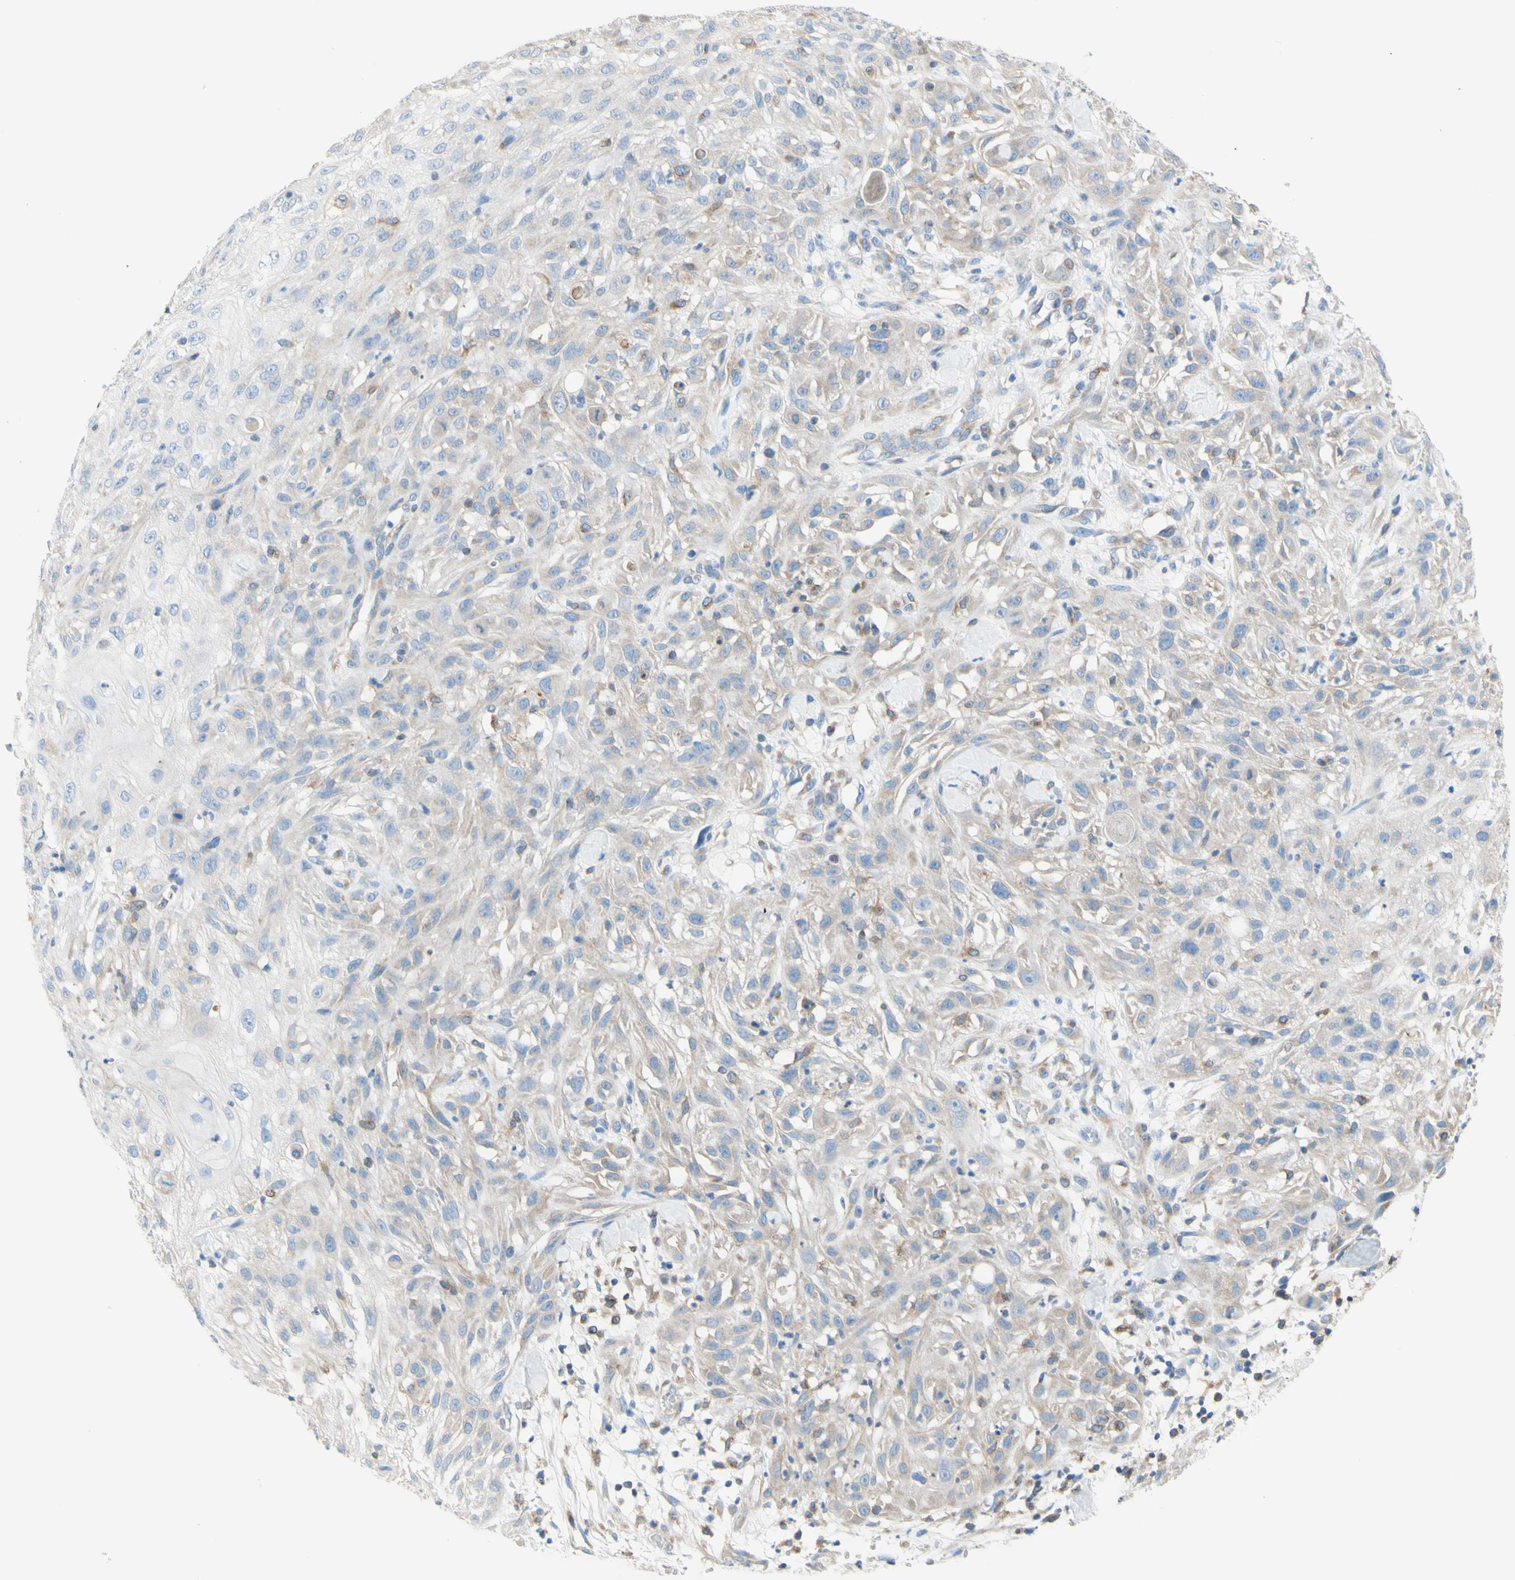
{"staining": {"intensity": "weak", "quantity": "<25%", "location": "cytoplasmic/membranous"}, "tissue": "skin cancer", "cell_type": "Tumor cells", "image_type": "cancer", "snomed": [{"axis": "morphology", "description": "Squamous cell carcinoma, NOS"}, {"axis": "topography", "description": "Skin"}], "caption": "Tumor cells show no significant protein staining in squamous cell carcinoma (skin).", "gene": "RETREG2", "patient": {"sex": "male", "age": 75}}